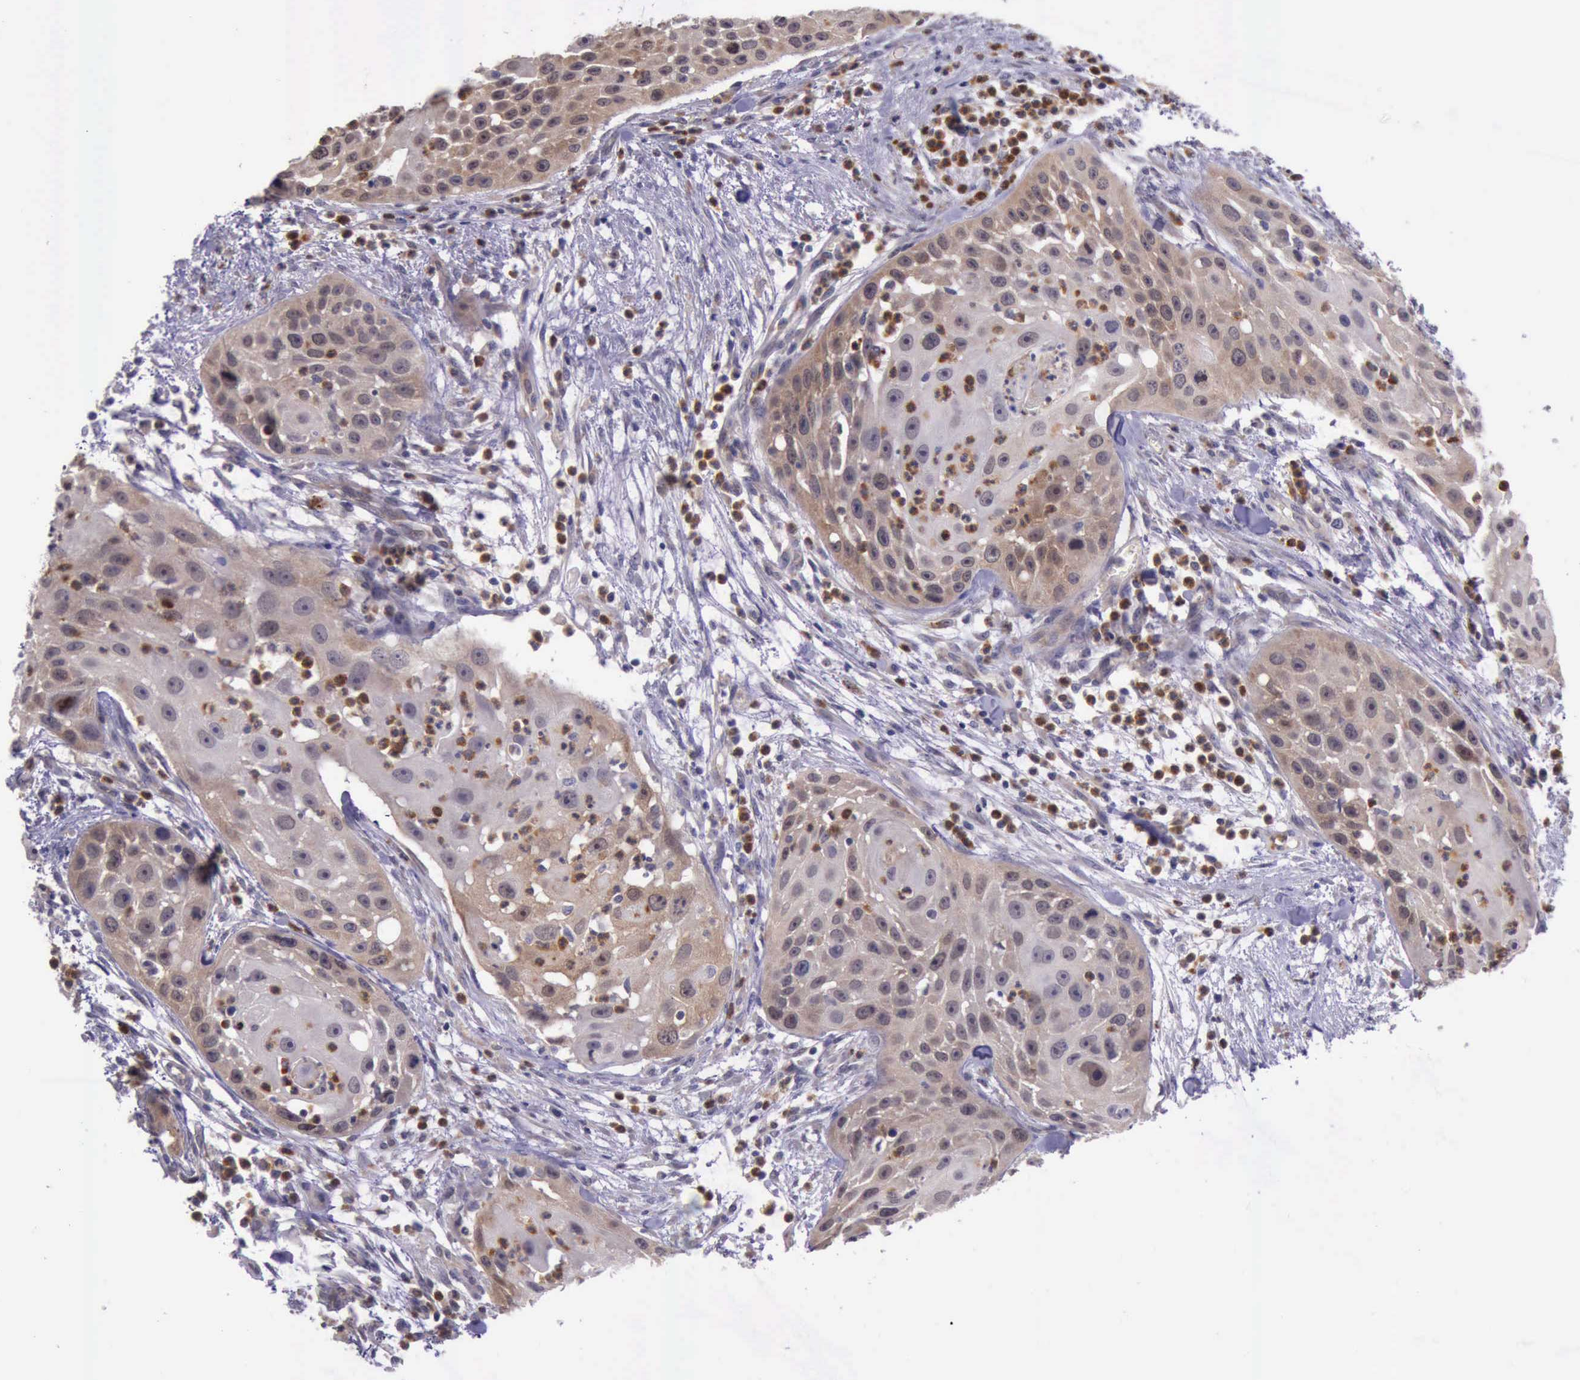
{"staining": {"intensity": "moderate", "quantity": "25%-75%", "location": "cytoplasmic/membranous"}, "tissue": "head and neck cancer", "cell_type": "Tumor cells", "image_type": "cancer", "snomed": [{"axis": "morphology", "description": "Squamous cell carcinoma, NOS"}, {"axis": "topography", "description": "Head-Neck"}], "caption": "Immunohistochemistry (IHC) image of neoplastic tissue: human squamous cell carcinoma (head and neck) stained using immunohistochemistry demonstrates medium levels of moderate protein expression localized specifically in the cytoplasmic/membranous of tumor cells, appearing as a cytoplasmic/membranous brown color.", "gene": "PLEK2", "patient": {"sex": "male", "age": 64}}